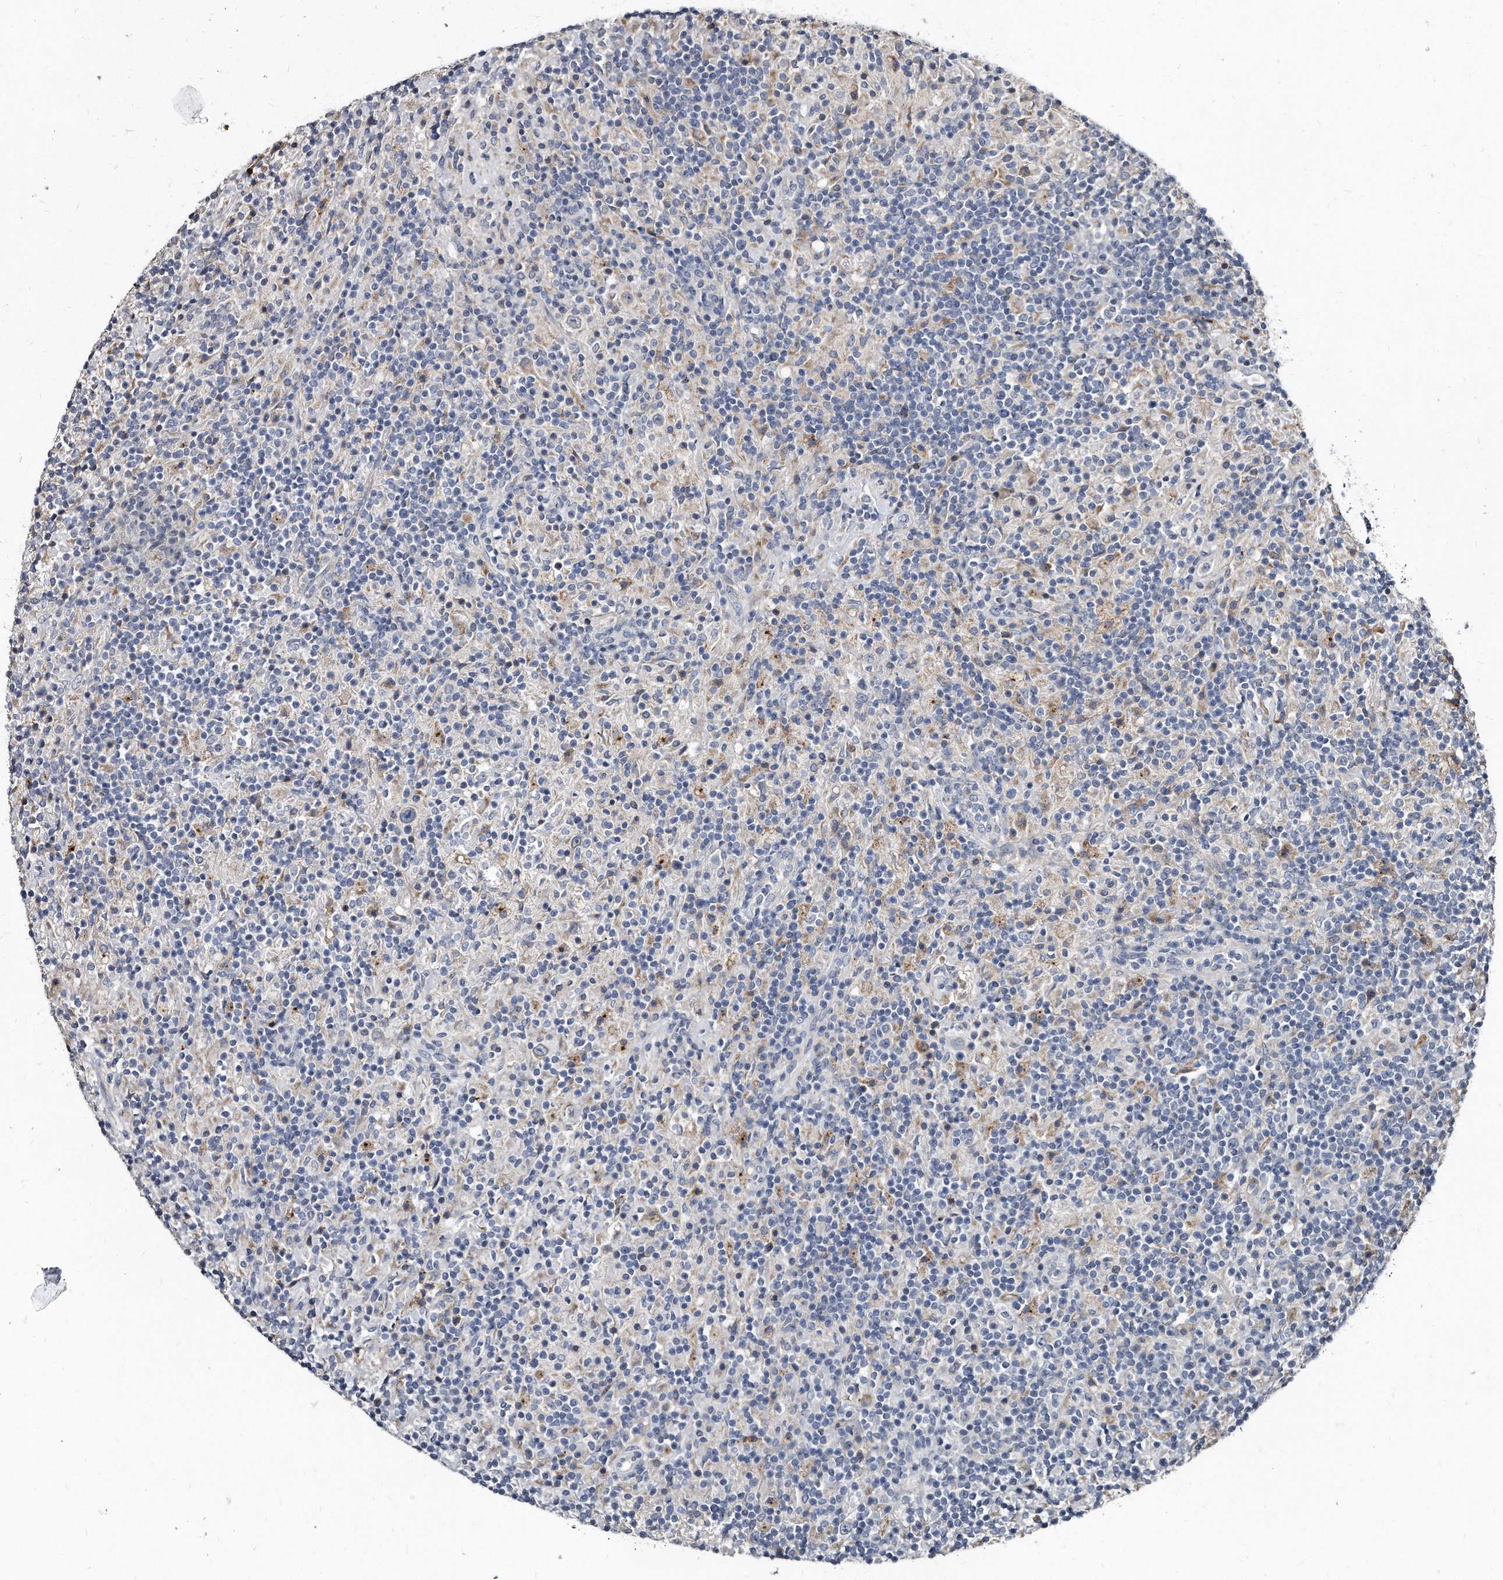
{"staining": {"intensity": "negative", "quantity": "none", "location": "none"}, "tissue": "lymphoma", "cell_type": "Tumor cells", "image_type": "cancer", "snomed": [{"axis": "morphology", "description": "Hodgkin's disease, NOS"}, {"axis": "topography", "description": "Lymph node"}], "caption": "Immunohistochemistry (IHC) of human Hodgkin's disease demonstrates no expression in tumor cells. The staining was performed using DAB (3,3'-diaminobenzidine) to visualize the protein expression in brown, while the nuclei were stained in blue with hematoxylin (Magnification: 20x).", "gene": "KLHDC3", "patient": {"sex": "male", "age": 70}}